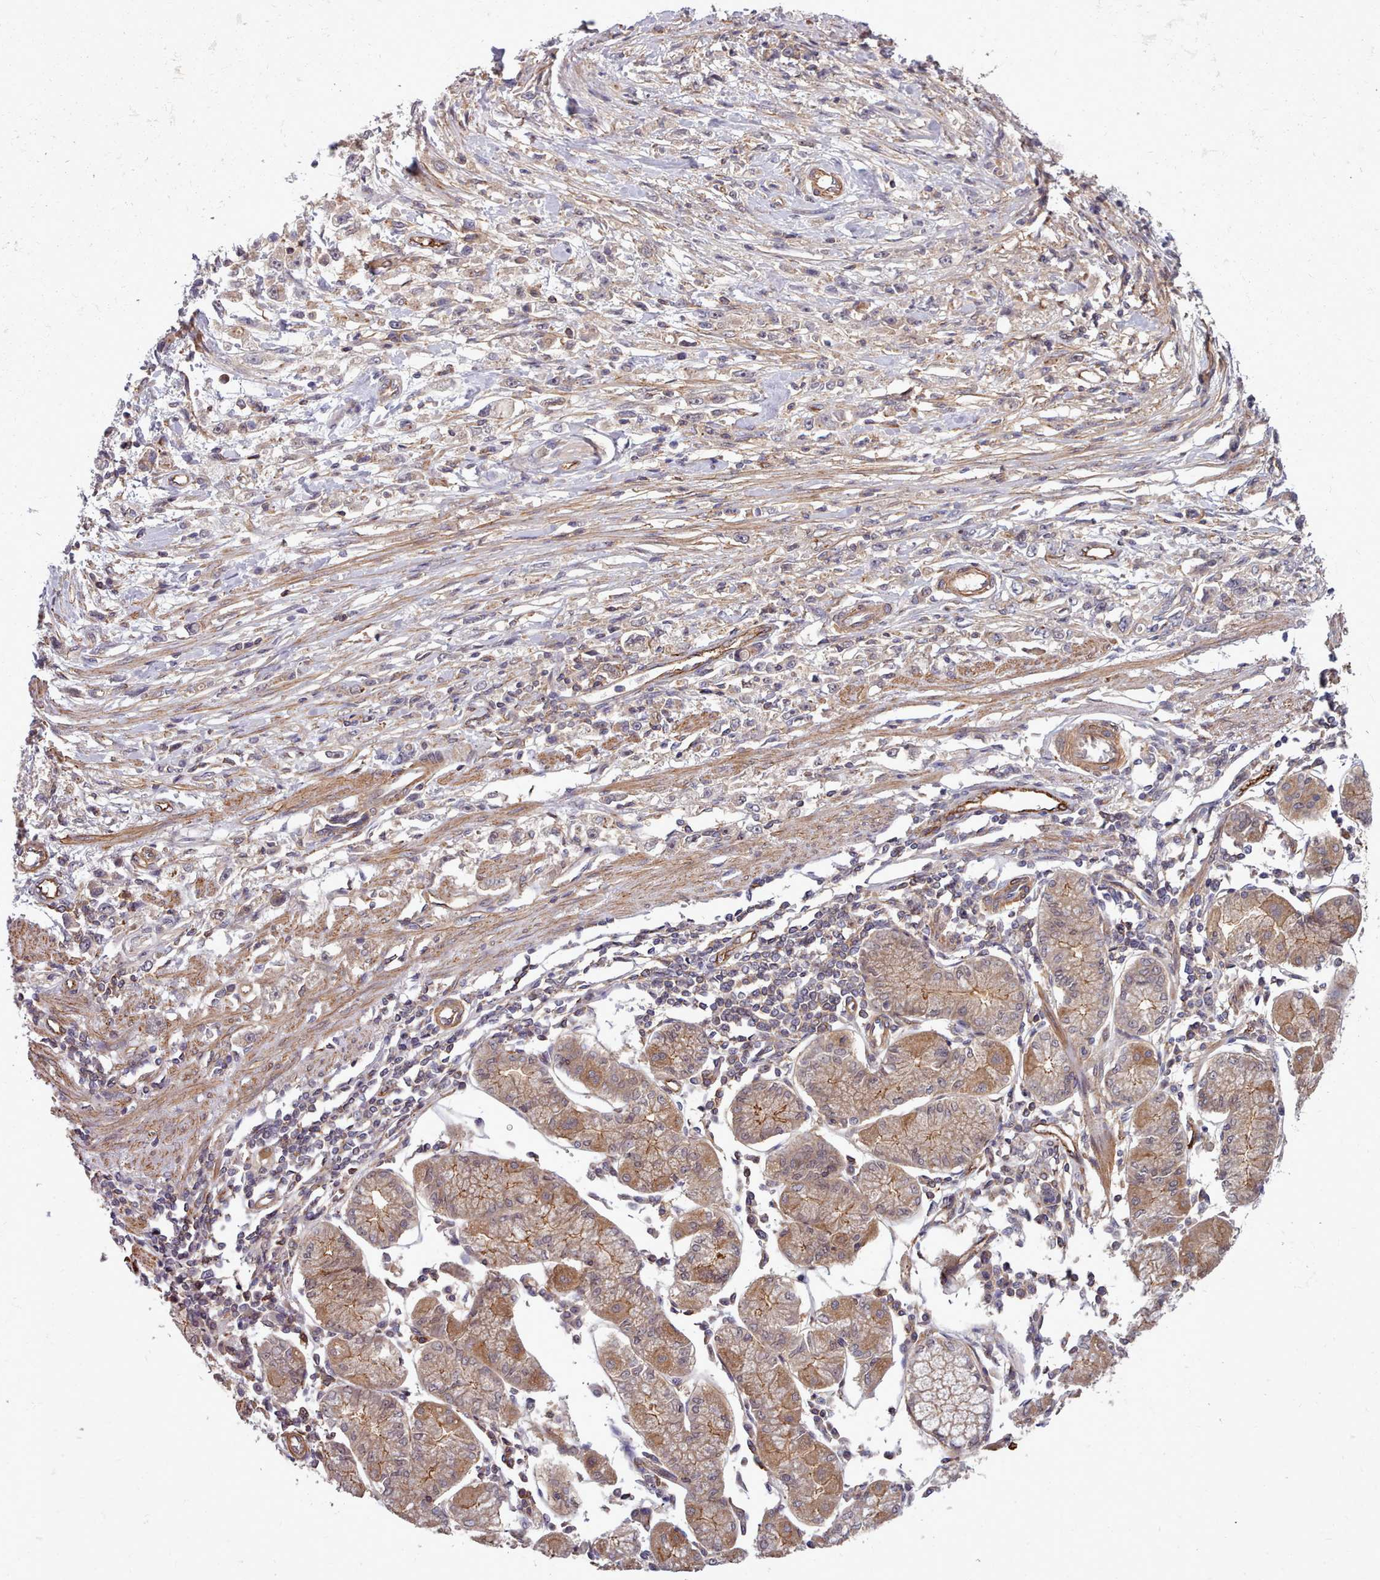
{"staining": {"intensity": "negative", "quantity": "none", "location": "none"}, "tissue": "stomach cancer", "cell_type": "Tumor cells", "image_type": "cancer", "snomed": [{"axis": "morphology", "description": "Adenocarcinoma, NOS"}, {"axis": "topography", "description": "Stomach"}], "caption": "Image shows no protein positivity in tumor cells of adenocarcinoma (stomach) tissue.", "gene": "STUB1", "patient": {"sex": "female", "age": 59}}